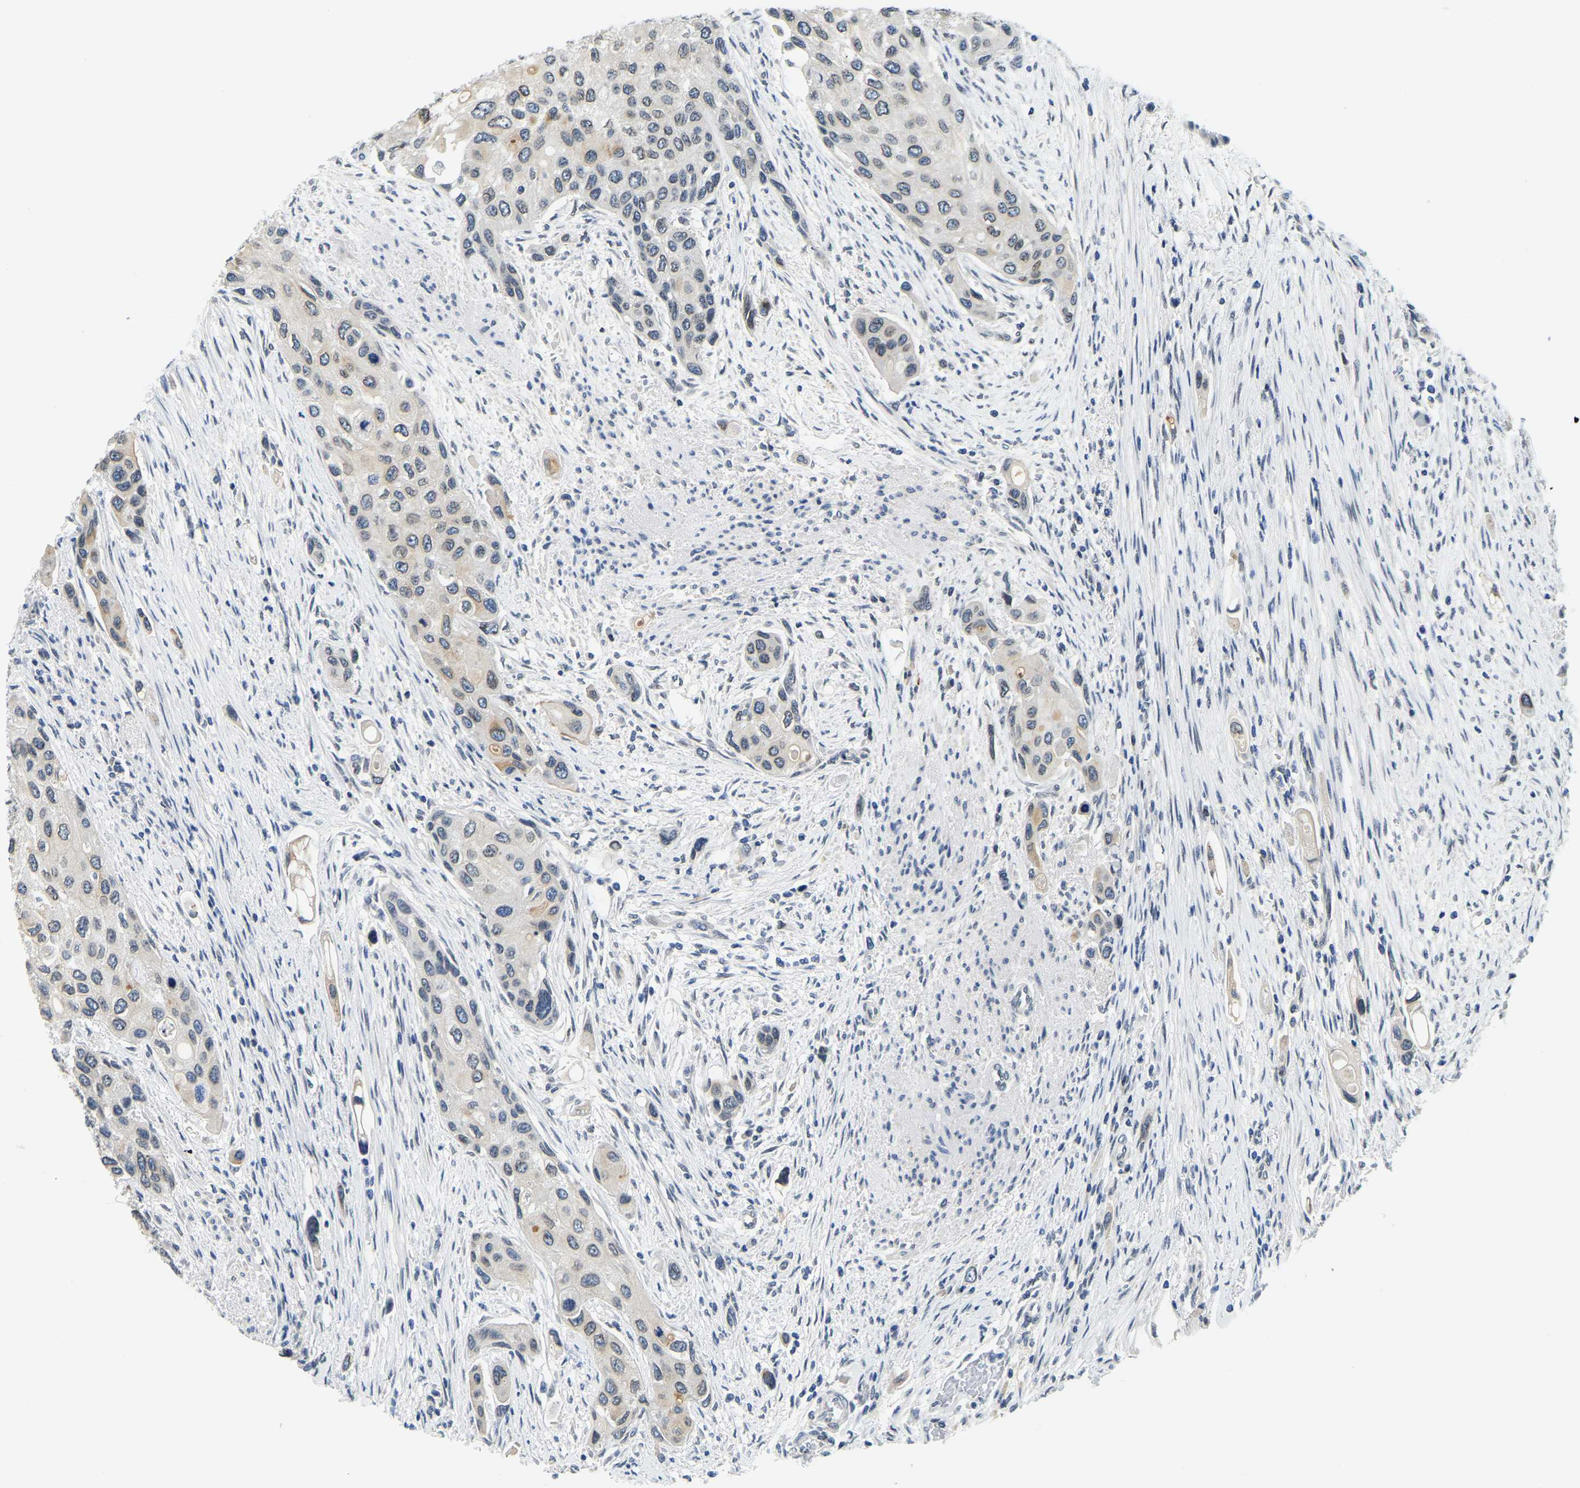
{"staining": {"intensity": "weak", "quantity": ">75%", "location": "cytoplasmic/membranous,nuclear"}, "tissue": "urothelial cancer", "cell_type": "Tumor cells", "image_type": "cancer", "snomed": [{"axis": "morphology", "description": "Urothelial carcinoma, High grade"}, {"axis": "topography", "description": "Urinary bladder"}], "caption": "Tumor cells reveal low levels of weak cytoplasmic/membranous and nuclear expression in about >75% of cells in human urothelial cancer.", "gene": "RANBP2", "patient": {"sex": "female", "age": 56}}